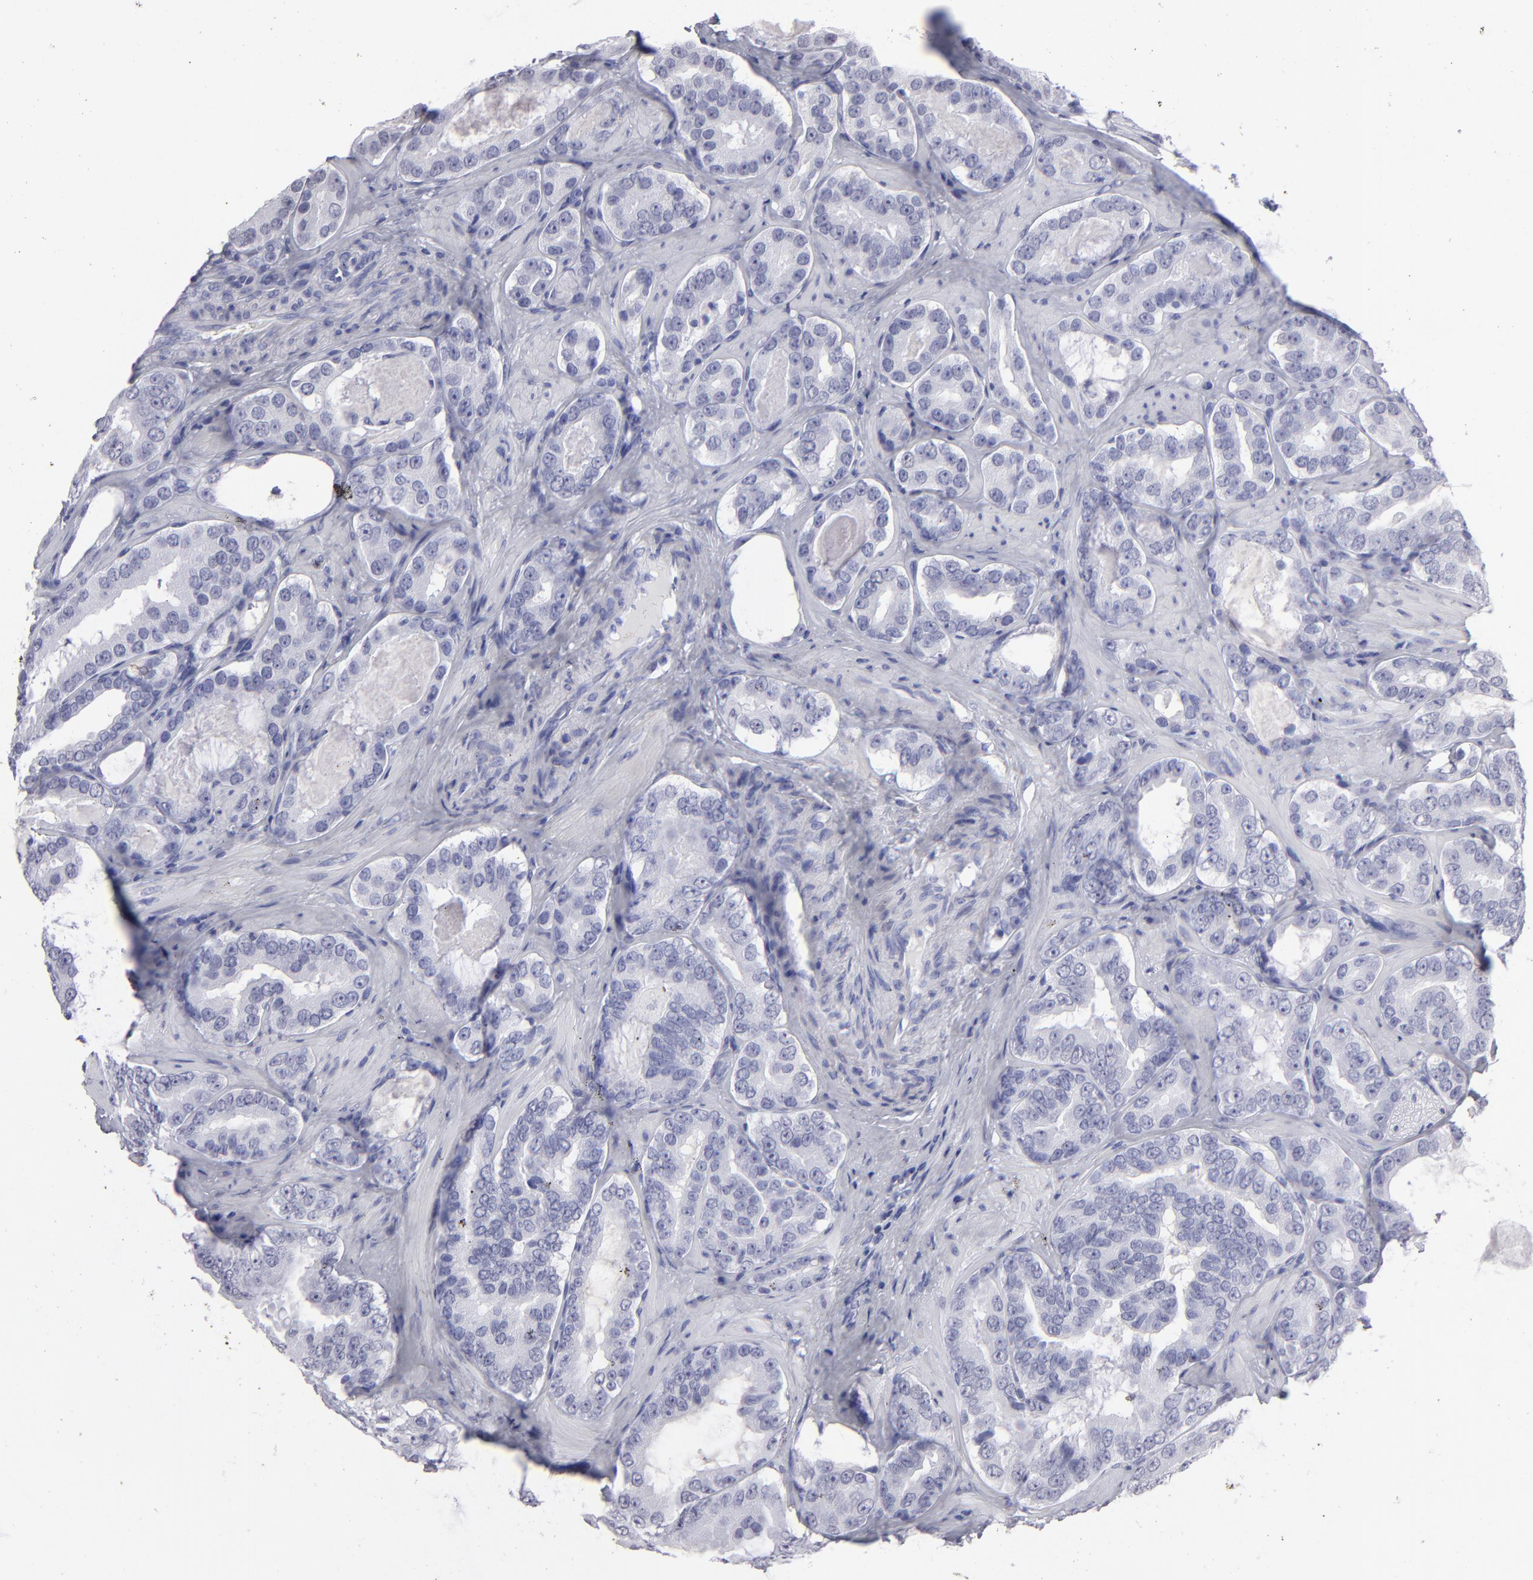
{"staining": {"intensity": "negative", "quantity": "none", "location": "none"}, "tissue": "prostate cancer", "cell_type": "Tumor cells", "image_type": "cancer", "snomed": [{"axis": "morphology", "description": "Adenocarcinoma, Low grade"}, {"axis": "topography", "description": "Prostate"}], "caption": "The micrograph shows no staining of tumor cells in prostate cancer (low-grade adenocarcinoma).", "gene": "ALDOB", "patient": {"sex": "male", "age": 59}}